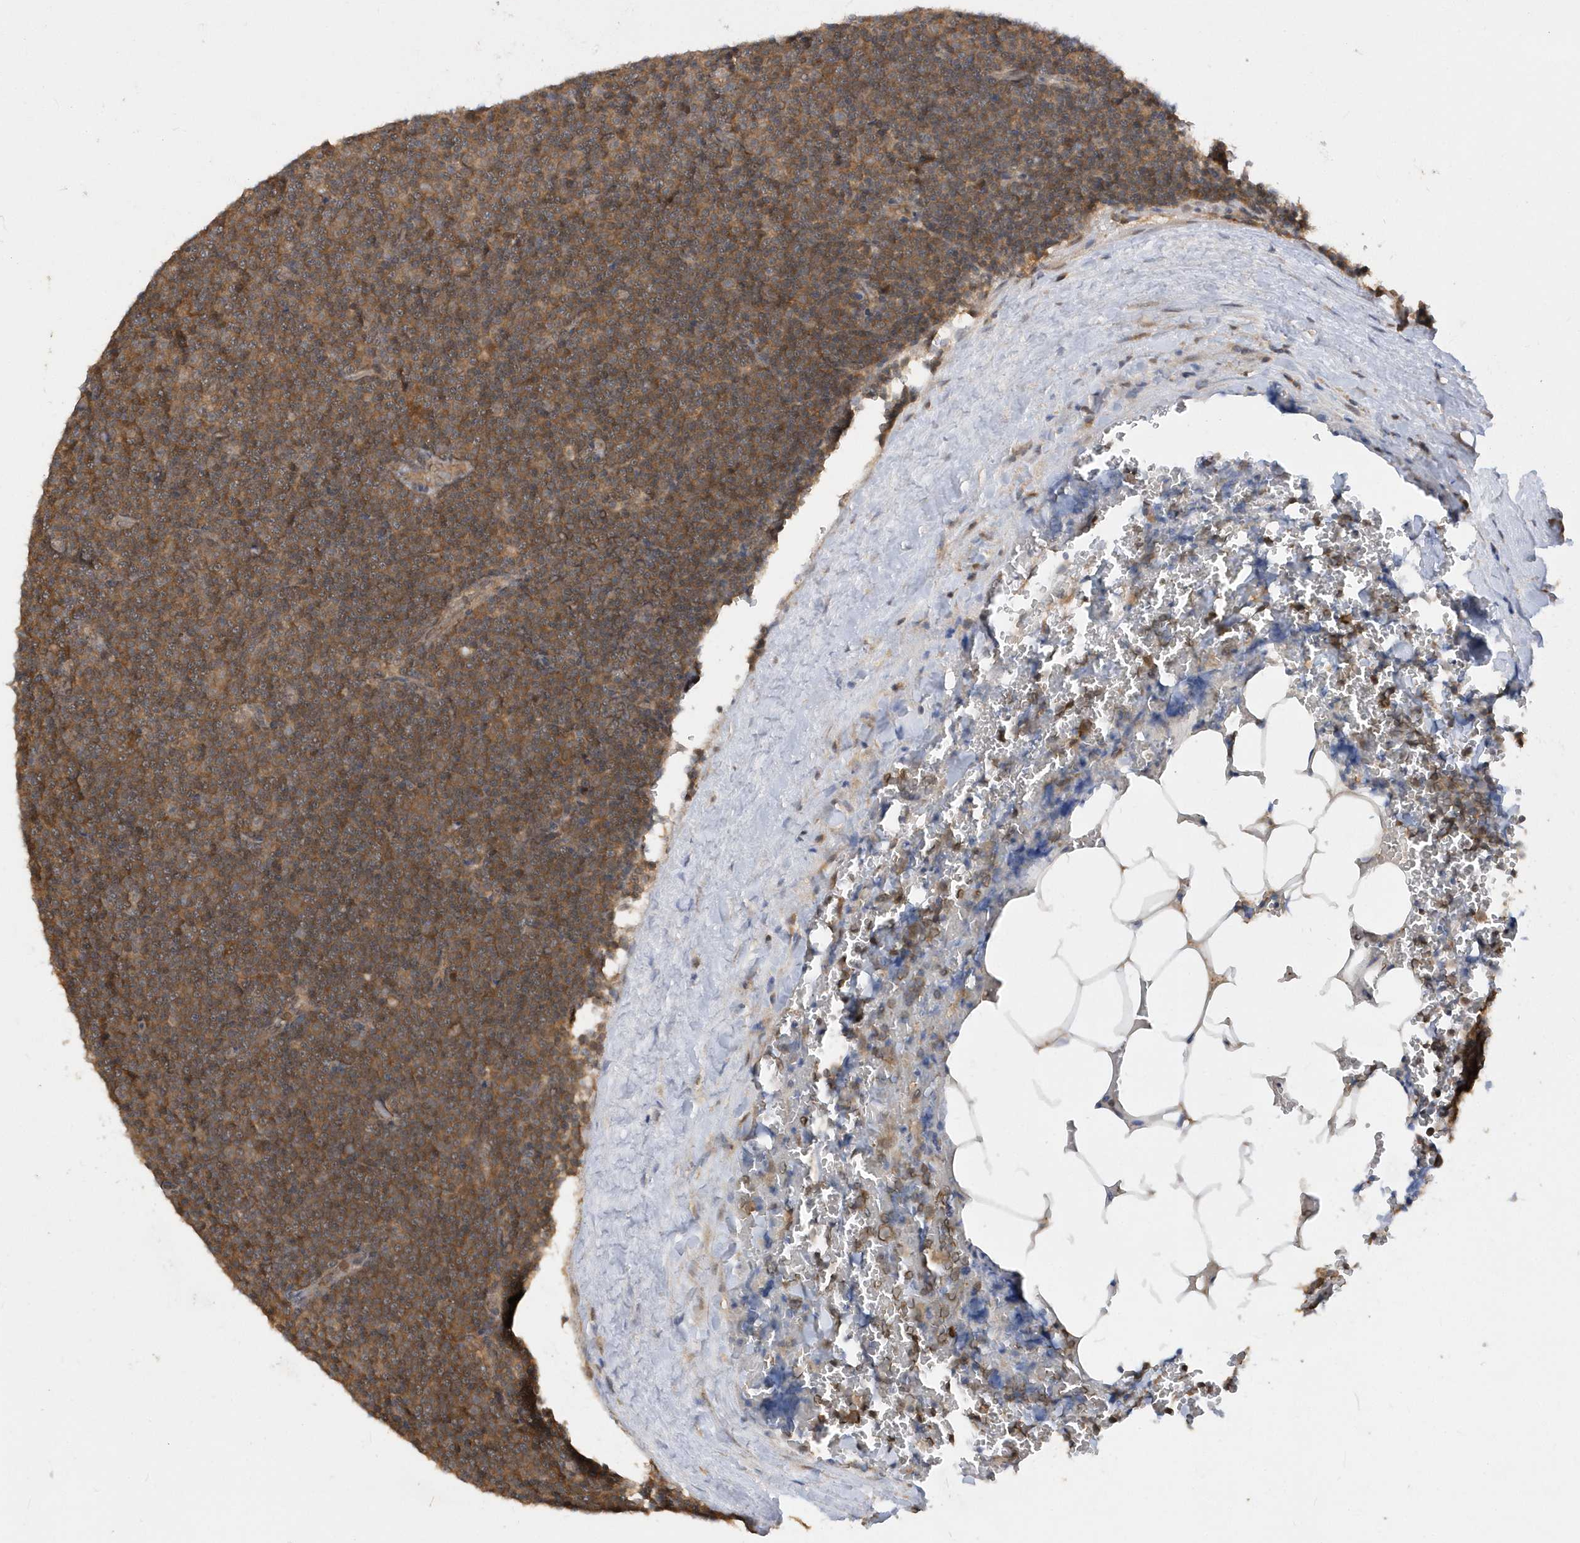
{"staining": {"intensity": "moderate", "quantity": ">75%", "location": "cytoplasmic/membranous"}, "tissue": "lymphoma", "cell_type": "Tumor cells", "image_type": "cancer", "snomed": [{"axis": "morphology", "description": "Malignant lymphoma, non-Hodgkin's type, Low grade"}, {"axis": "topography", "description": "Lymph node"}], "caption": "This photomicrograph exhibits IHC staining of human low-grade malignant lymphoma, non-Hodgkin's type, with medium moderate cytoplasmic/membranous staining in about >75% of tumor cells.", "gene": "RPE", "patient": {"sex": "female", "age": 67}}